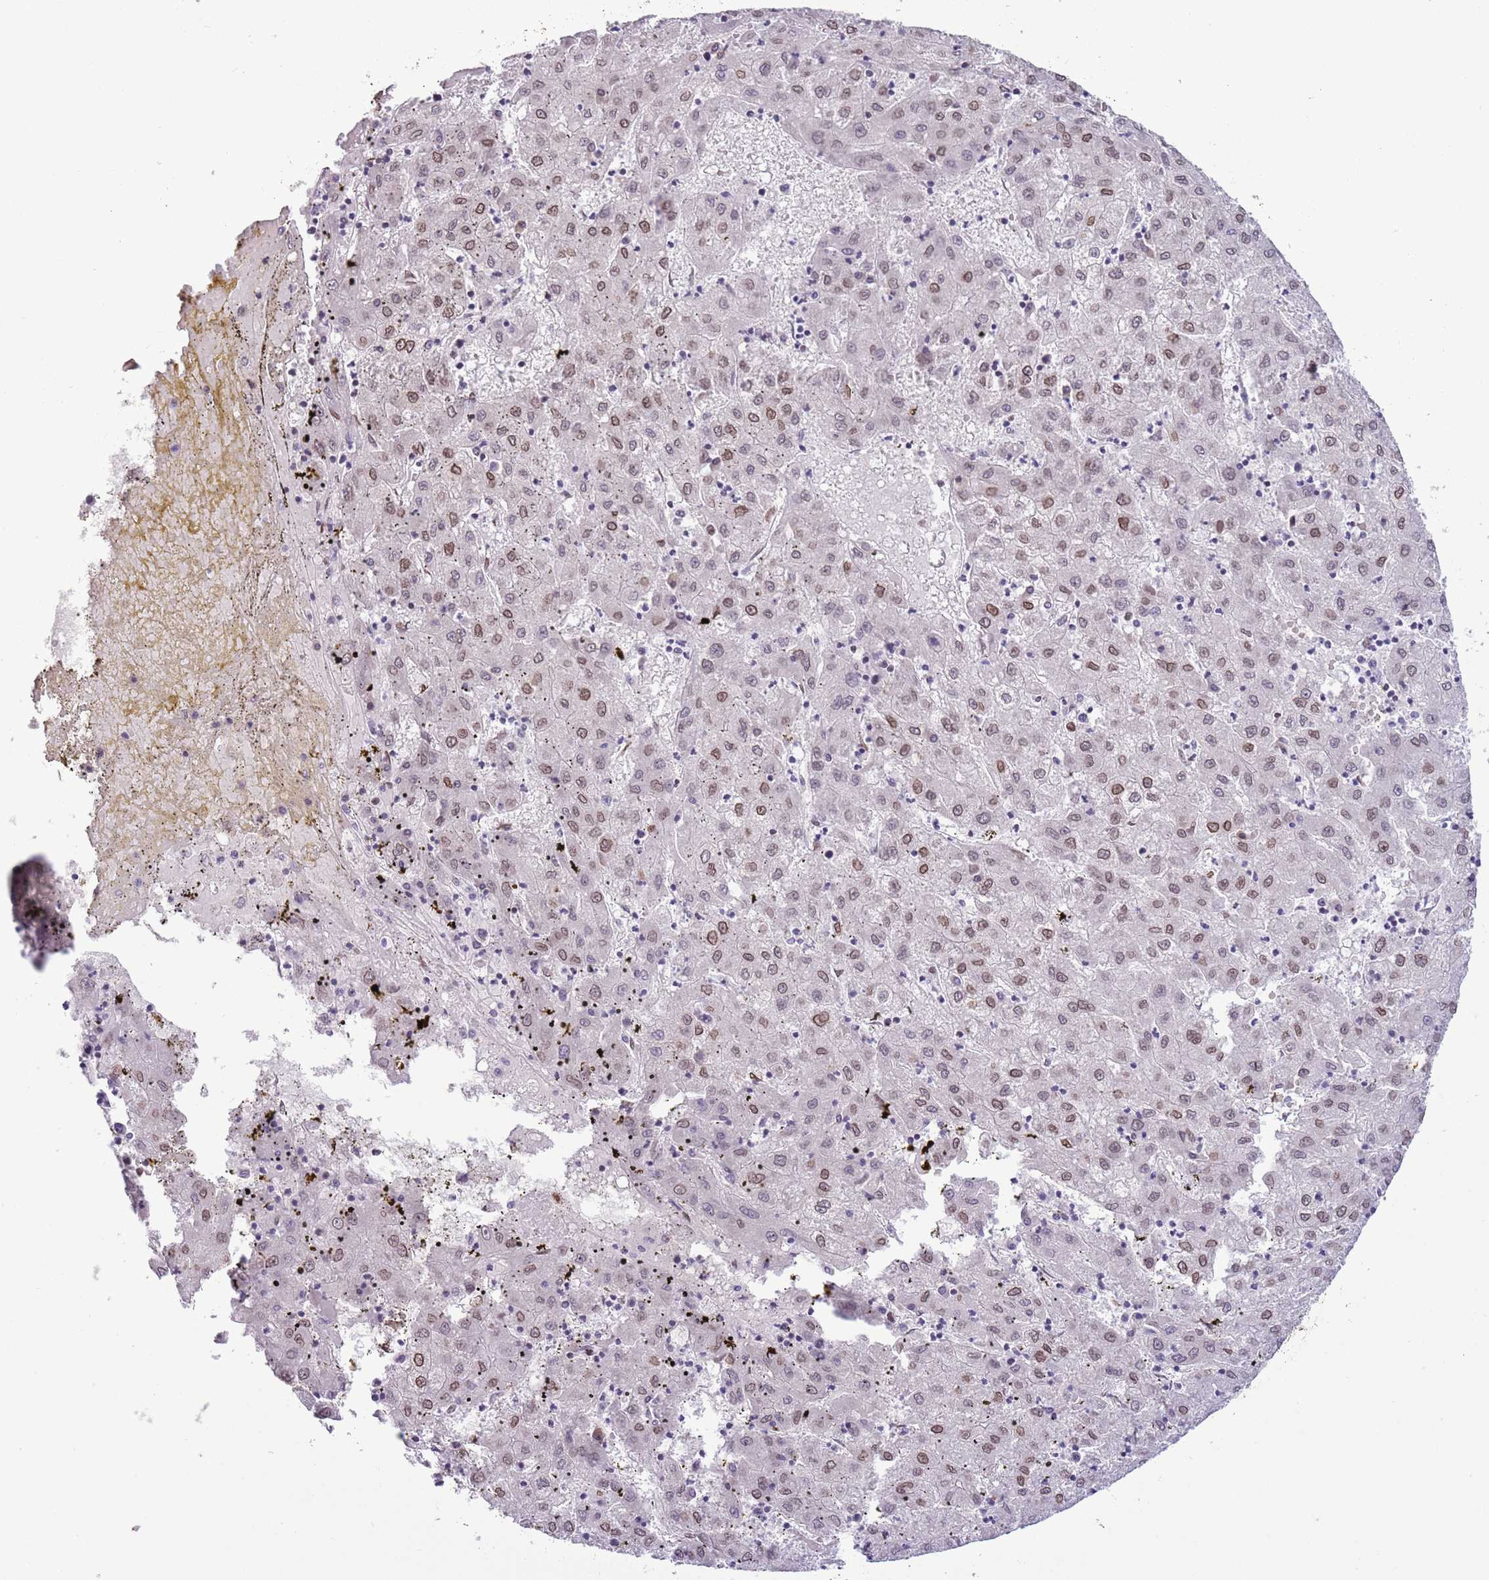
{"staining": {"intensity": "moderate", "quantity": "25%-75%", "location": "cytoplasmic/membranous,nuclear"}, "tissue": "liver cancer", "cell_type": "Tumor cells", "image_type": "cancer", "snomed": [{"axis": "morphology", "description": "Carcinoma, Hepatocellular, NOS"}, {"axis": "topography", "description": "Liver"}], "caption": "The image reveals immunohistochemical staining of hepatocellular carcinoma (liver). There is moderate cytoplasmic/membranous and nuclear staining is present in approximately 25%-75% of tumor cells.", "gene": "ZGLP1", "patient": {"sex": "male", "age": 72}}